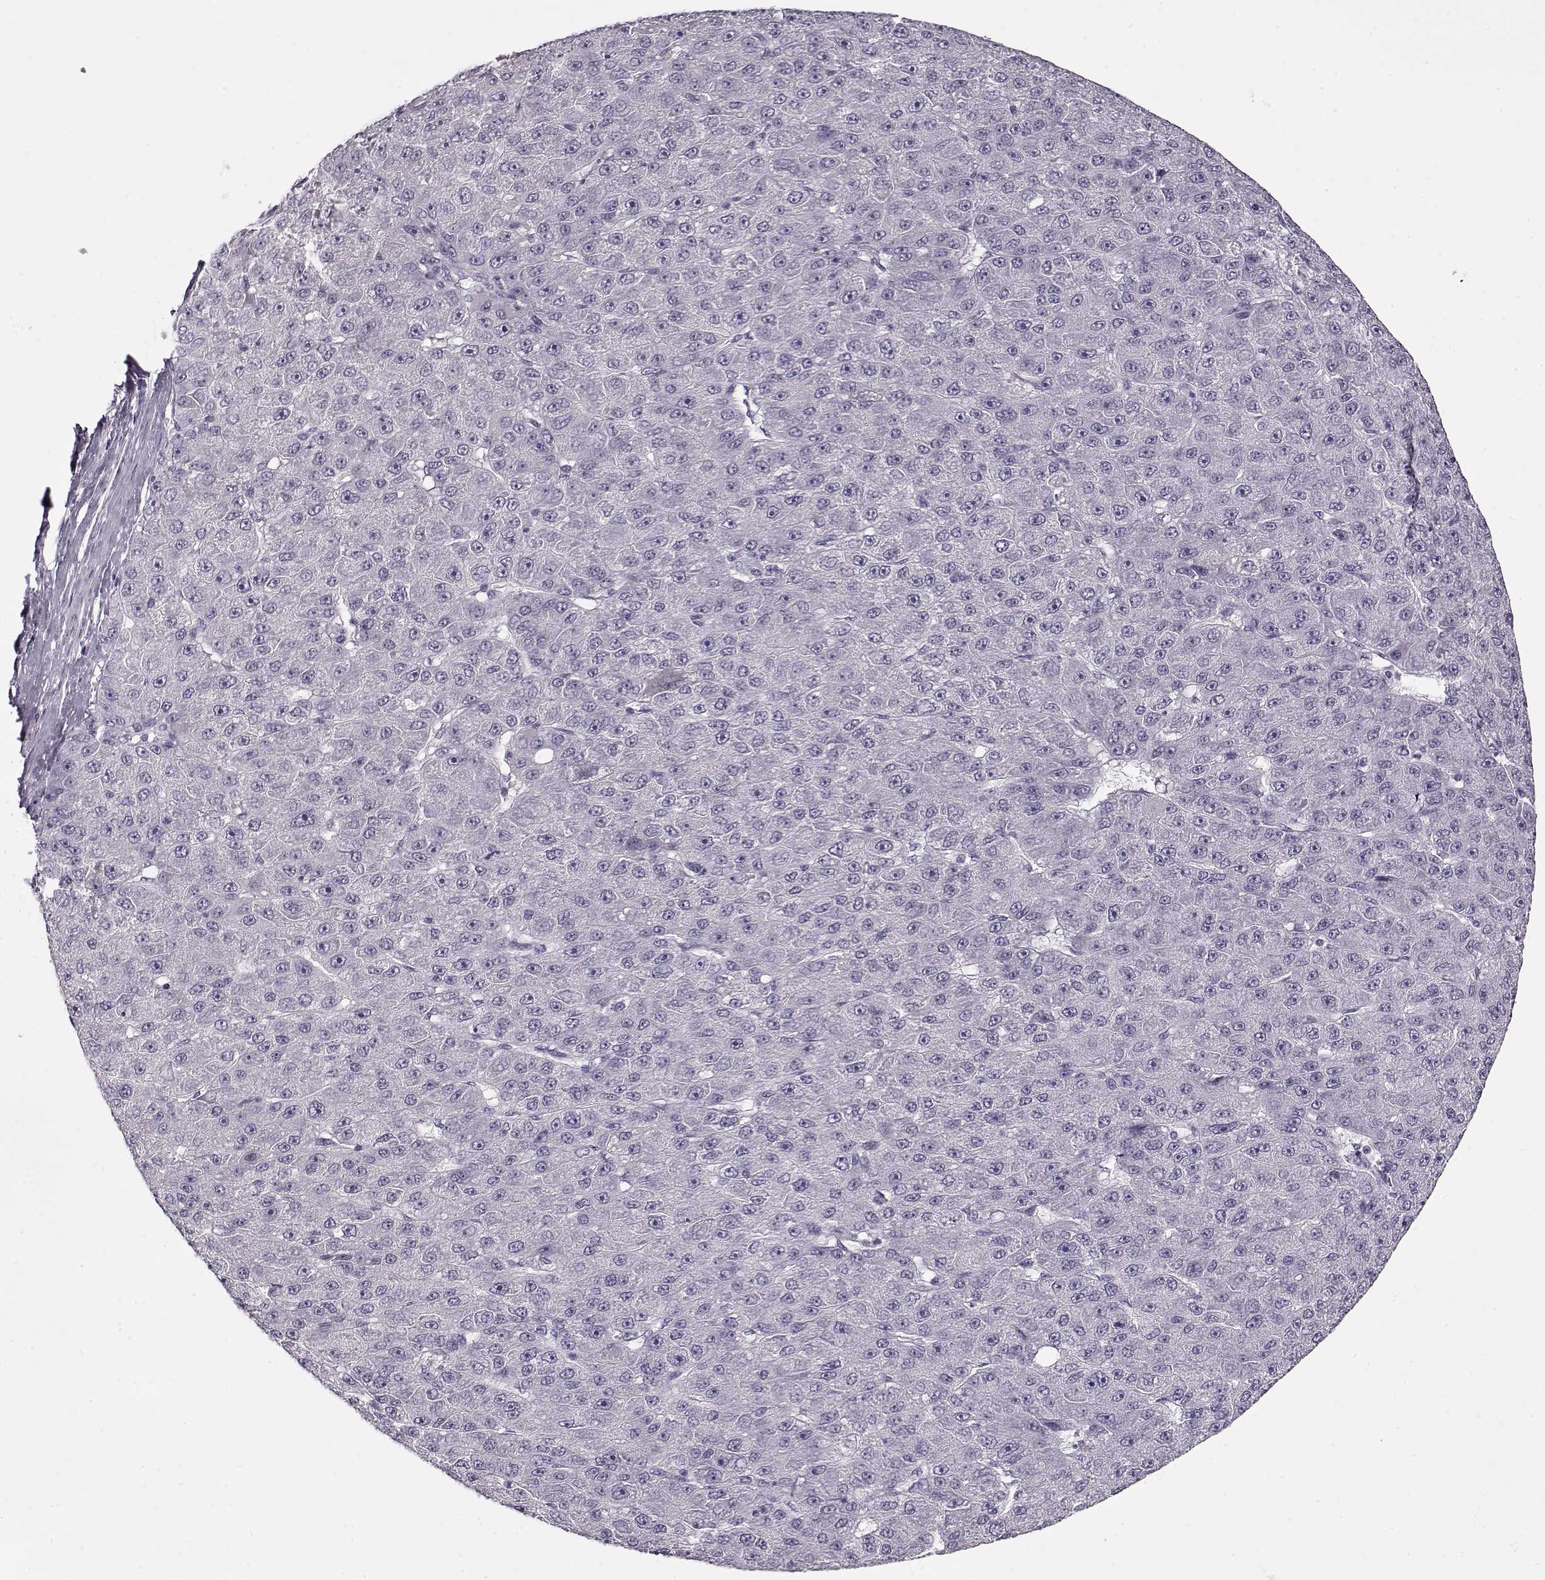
{"staining": {"intensity": "negative", "quantity": "none", "location": "none"}, "tissue": "liver cancer", "cell_type": "Tumor cells", "image_type": "cancer", "snomed": [{"axis": "morphology", "description": "Carcinoma, Hepatocellular, NOS"}, {"axis": "topography", "description": "Liver"}], "caption": "Immunohistochemical staining of human liver cancer shows no significant positivity in tumor cells.", "gene": "PNMT", "patient": {"sex": "male", "age": 67}}